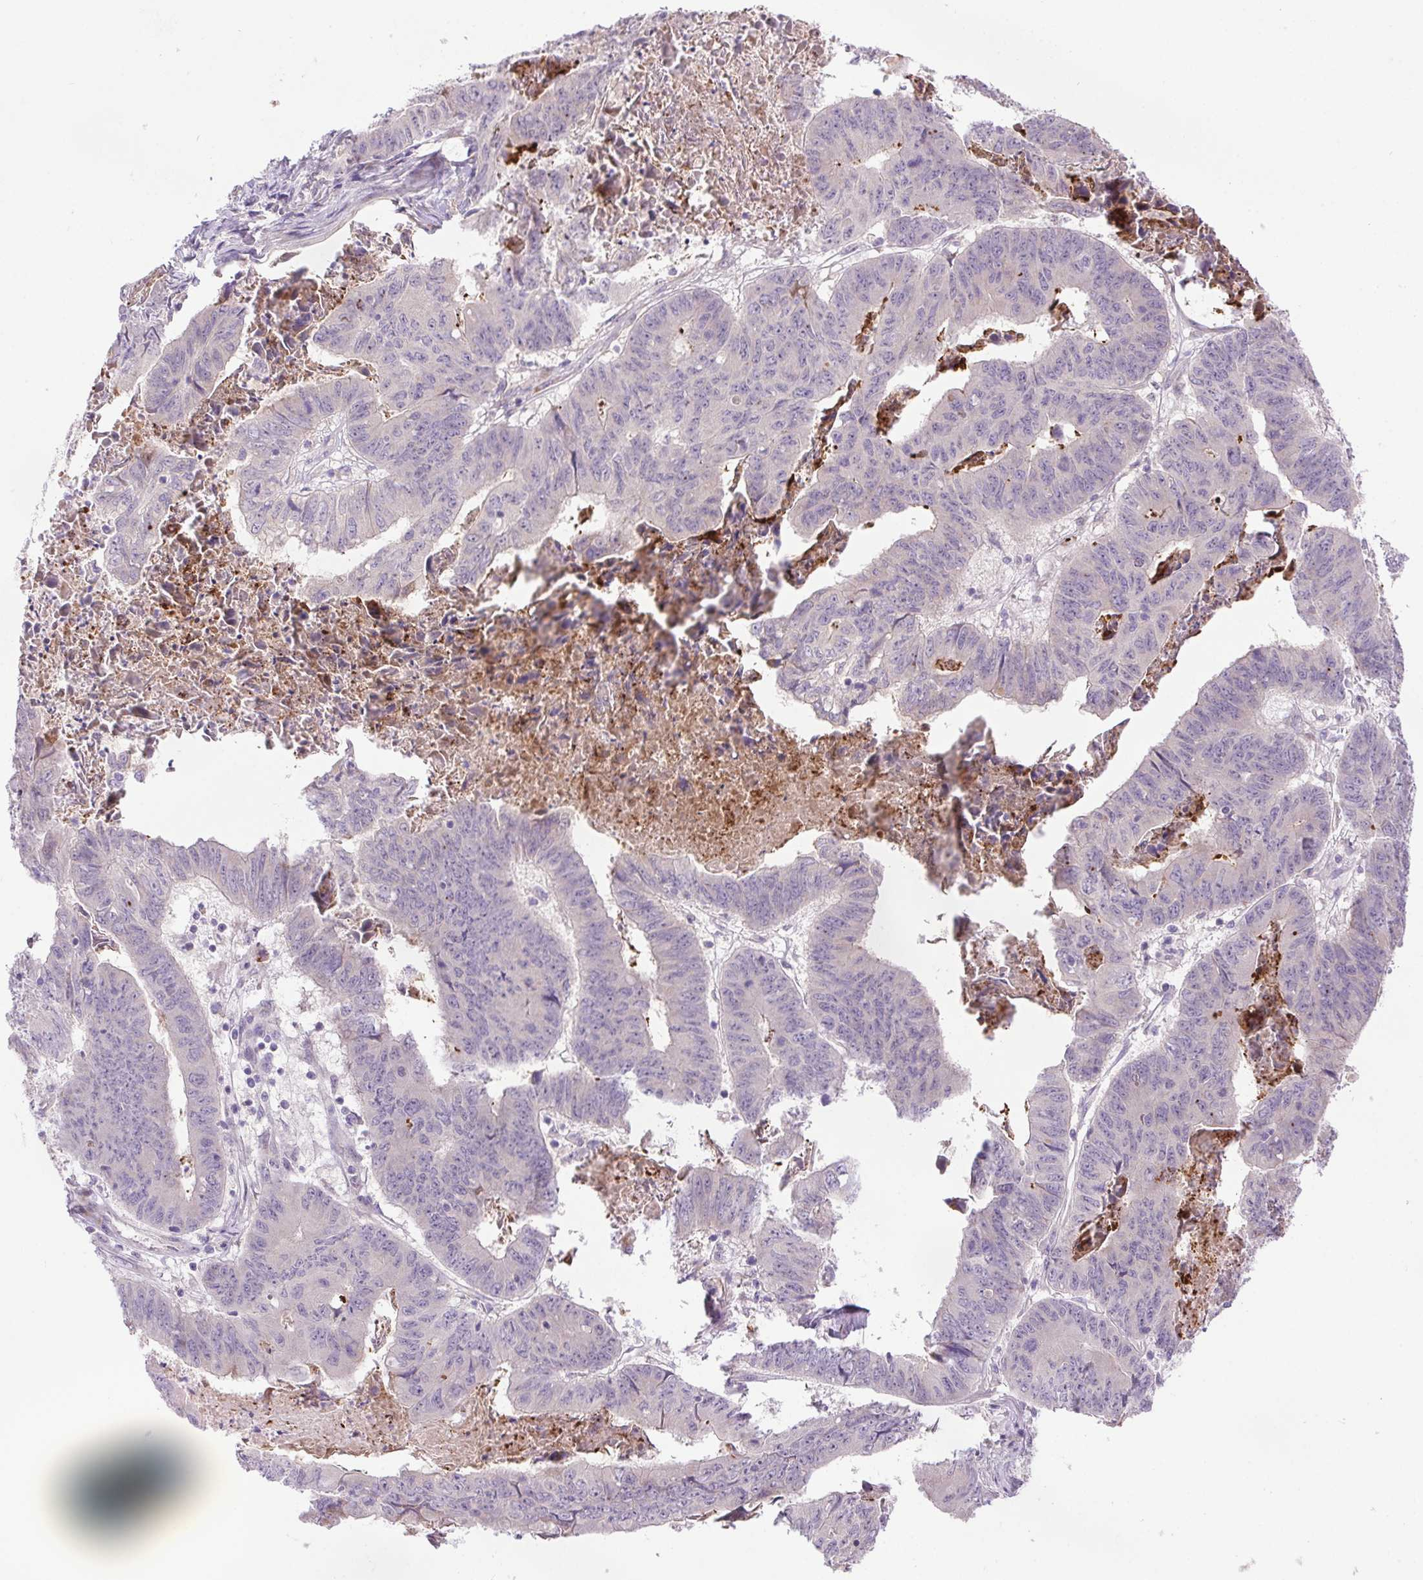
{"staining": {"intensity": "negative", "quantity": "none", "location": "none"}, "tissue": "stomach cancer", "cell_type": "Tumor cells", "image_type": "cancer", "snomed": [{"axis": "morphology", "description": "Adenocarcinoma, NOS"}, {"axis": "topography", "description": "Stomach, lower"}], "caption": "A photomicrograph of stomach cancer stained for a protein reveals no brown staining in tumor cells.", "gene": "LRRTM1", "patient": {"sex": "male", "age": 77}}